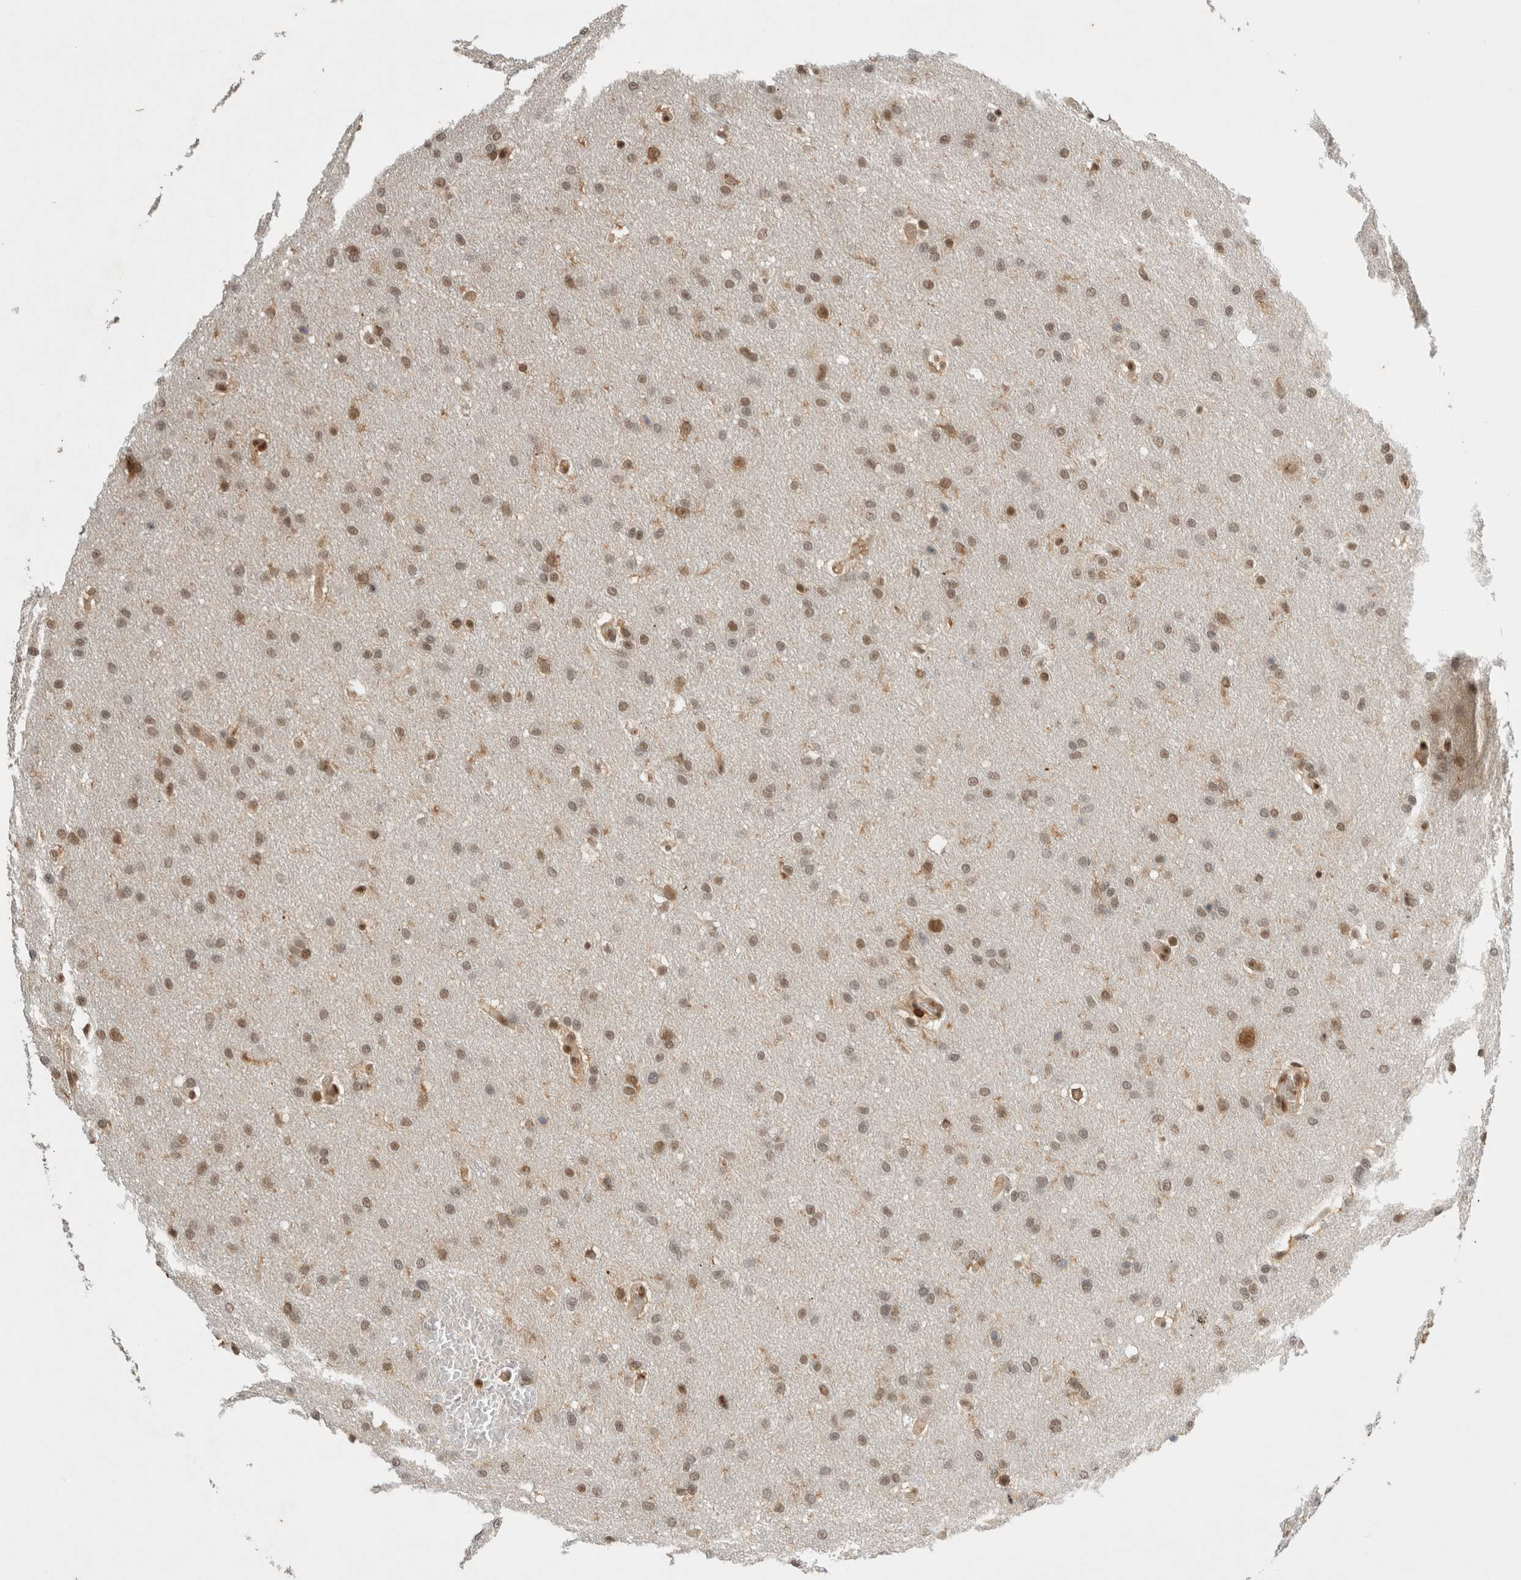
{"staining": {"intensity": "moderate", "quantity": ">75%", "location": "nuclear"}, "tissue": "glioma", "cell_type": "Tumor cells", "image_type": "cancer", "snomed": [{"axis": "morphology", "description": "Glioma, malignant, Low grade"}, {"axis": "topography", "description": "Brain"}], "caption": "Immunohistochemistry (IHC) of human glioma shows medium levels of moderate nuclear positivity in about >75% of tumor cells.", "gene": "SNRNP40", "patient": {"sex": "female", "age": 37}}